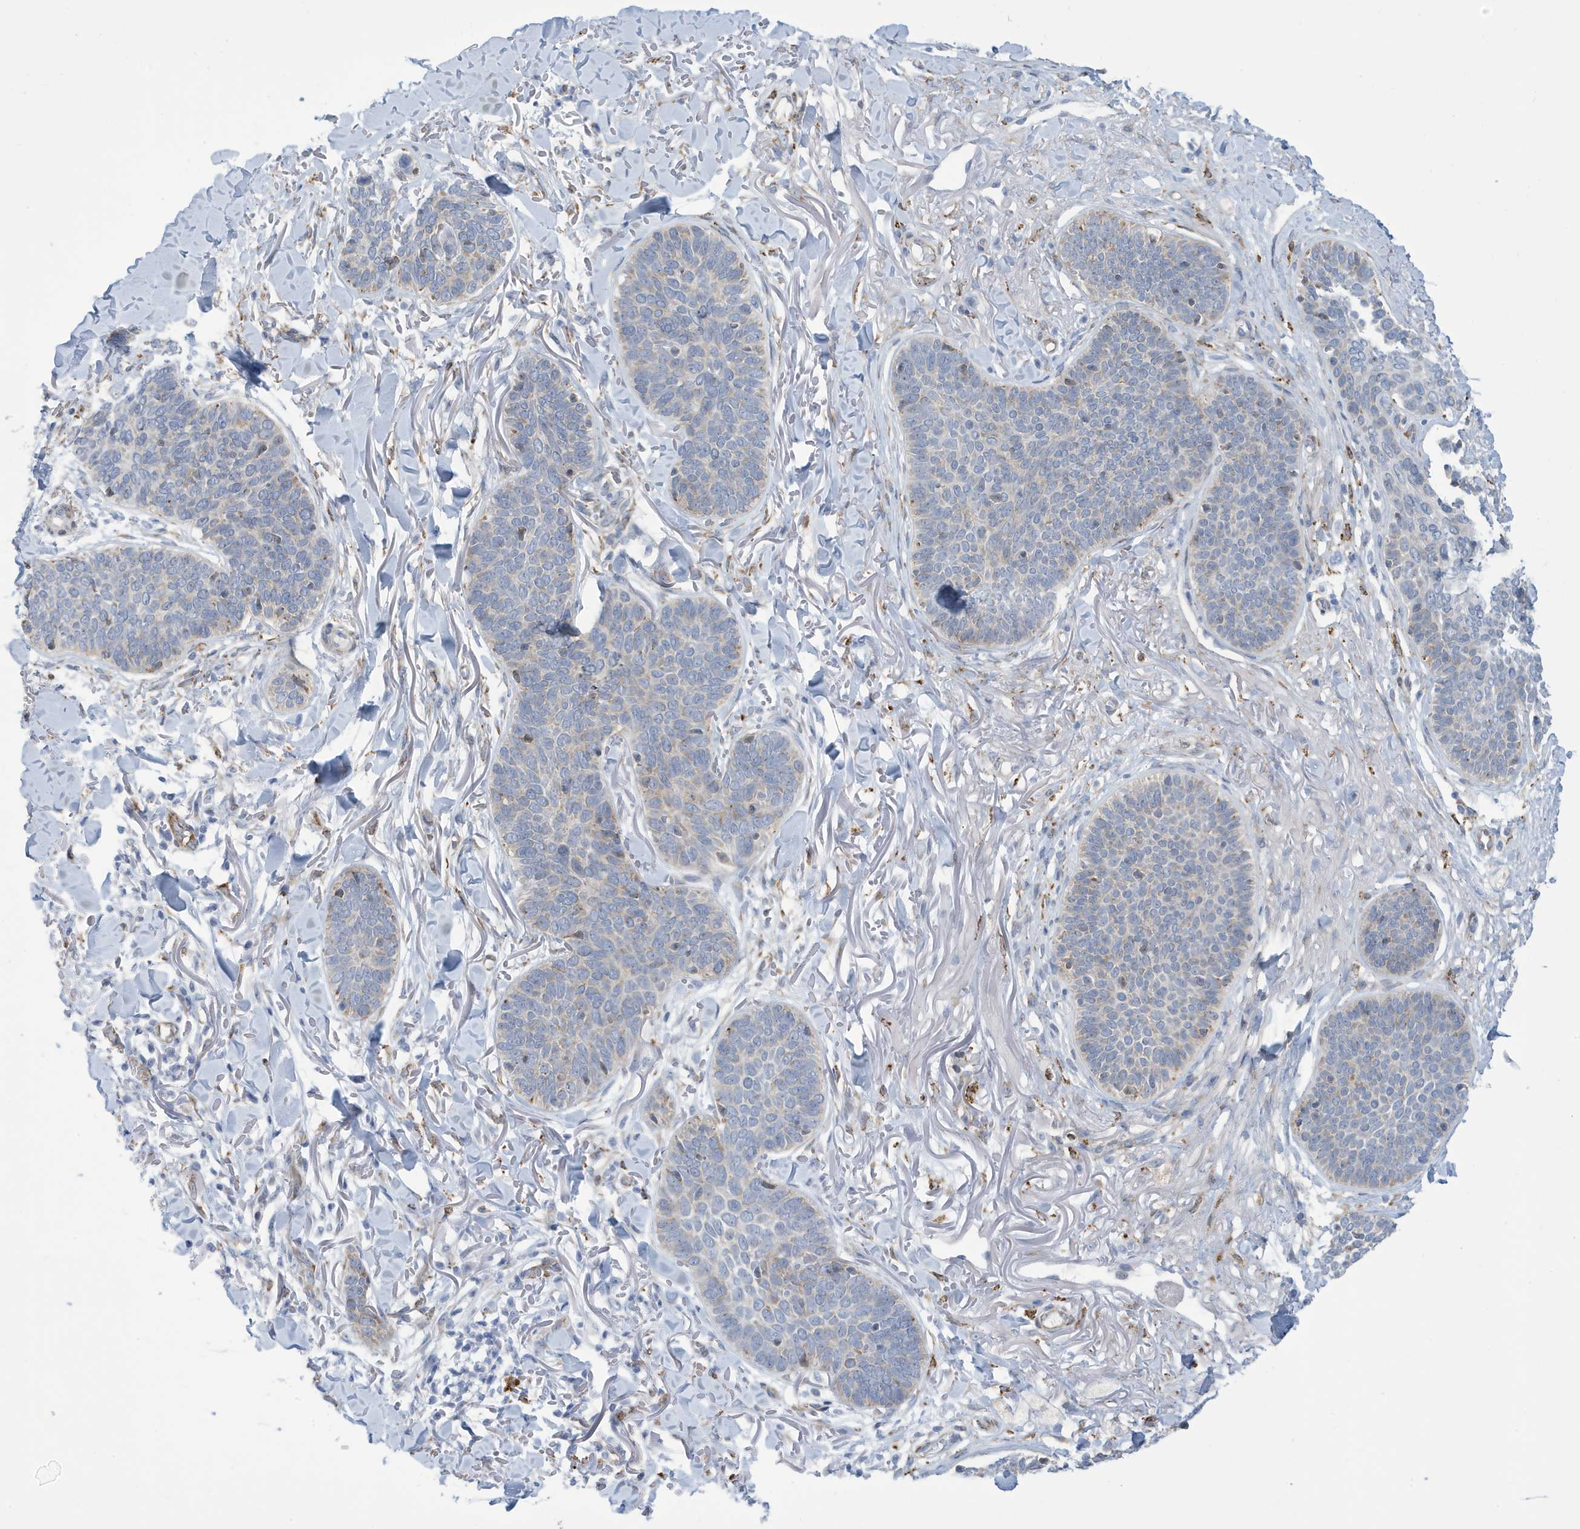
{"staining": {"intensity": "negative", "quantity": "none", "location": "none"}, "tissue": "skin cancer", "cell_type": "Tumor cells", "image_type": "cancer", "snomed": [{"axis": "morphology", "description": "Basal cell carcinoma"}, {"axis": "topography", "description": "Skin"}], "caption": "Immunohistochemistry image of skin cancer (basal cell carcinoma) stained for a protein (brown), which reveals no expression in tumor cells.", "gene": "SEMA3F", "patient": {"sex": "male", "age": 85}}